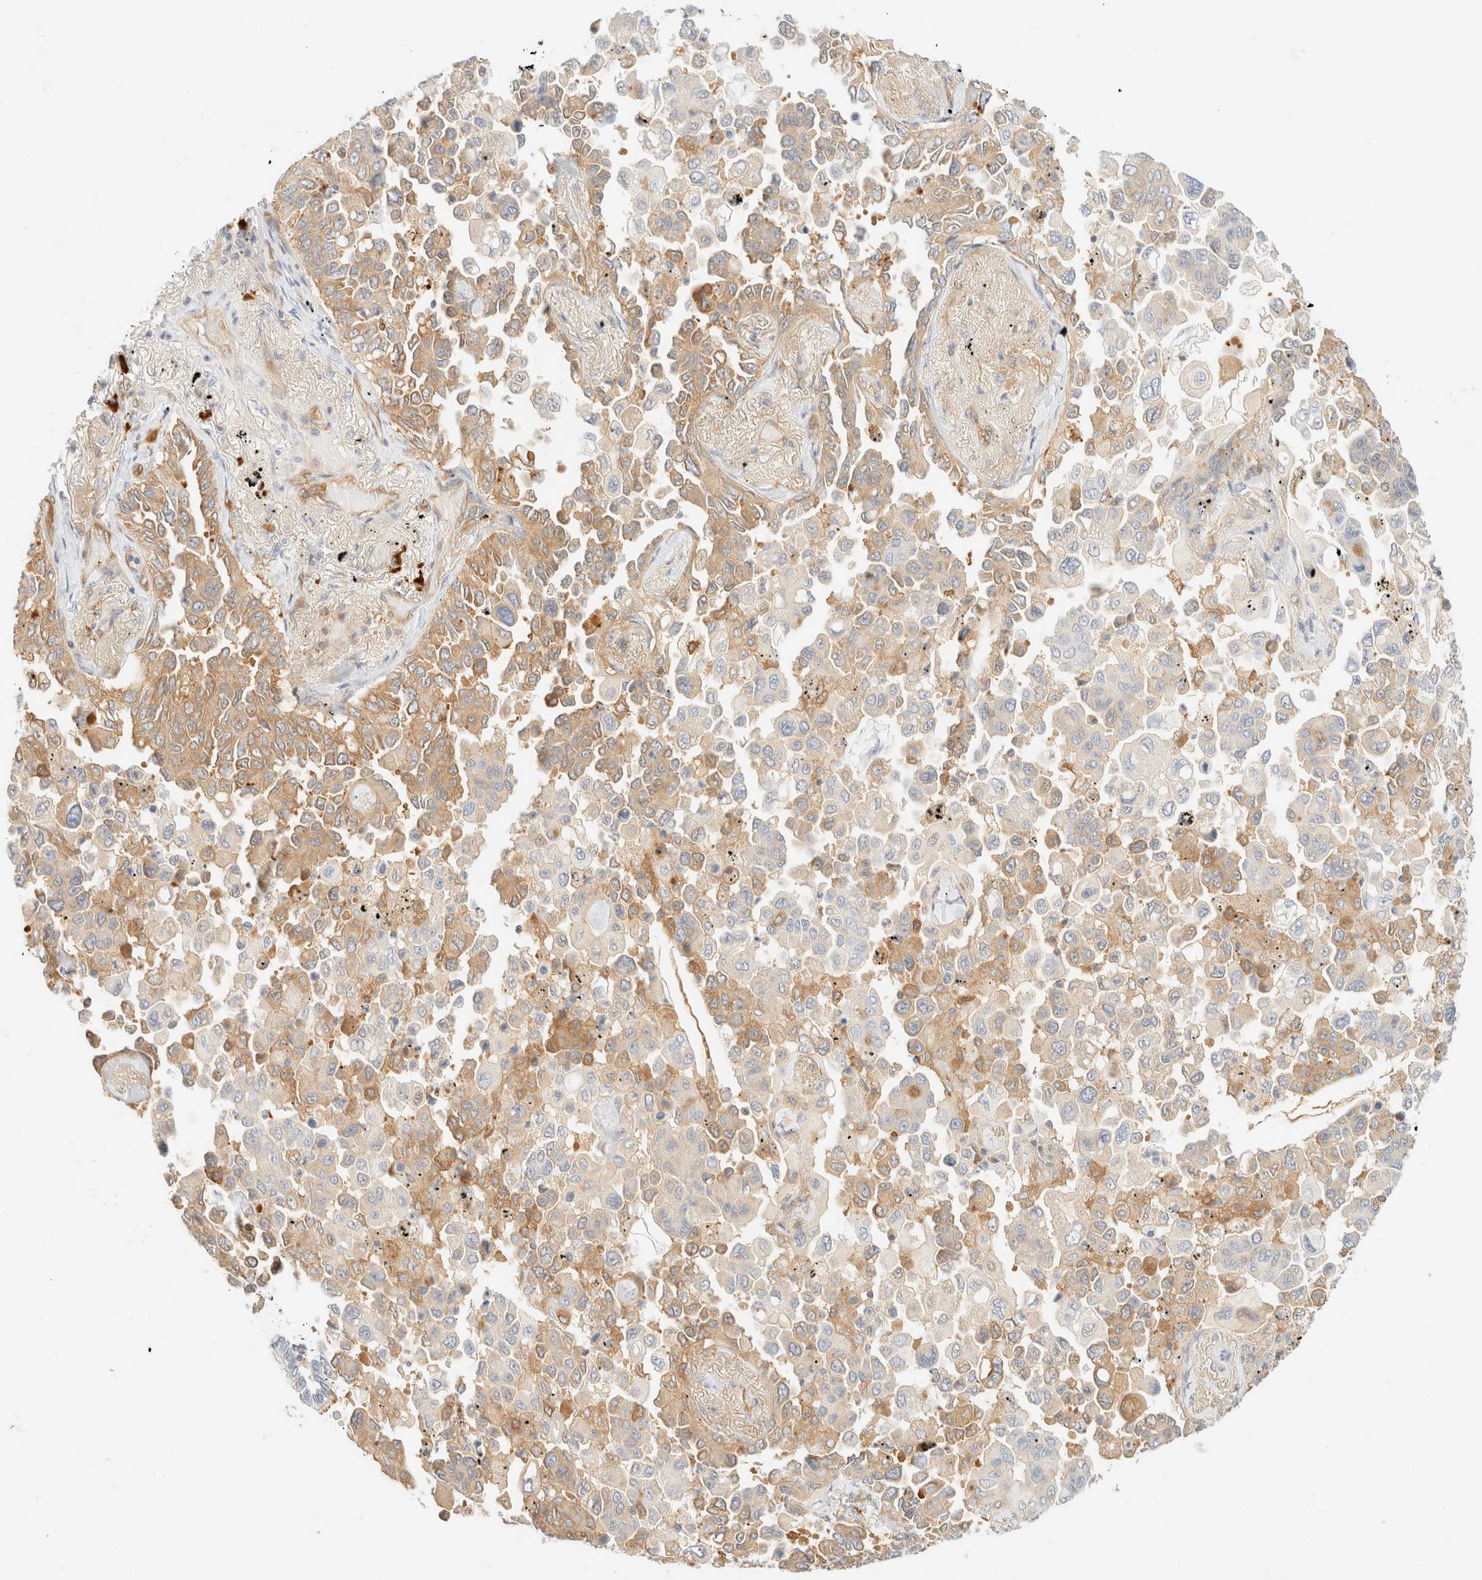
{"staining": {"intensity": "moderate", "quantity": "25%-75%", "location": "cytoplasmic/membranous"}, "tissue": "lung cancer", "cell_type": "Tumor cells", "image_type": "cancer", "snomed": [{"axis": "morphology", "description": "Adenocarcinoma, NOS"}, {"axis": "topography", "description": "Lung"}], "caption": "Immunohistochemistry of lung cancer demonstrates medium levels of moderate cytoplasmic/membranous expression in approximately 25%-75% of tumor cells. Nuclei are stained in blue.", "gene": "FHOD1", "patient": {"sex": "female", "age": 67}}